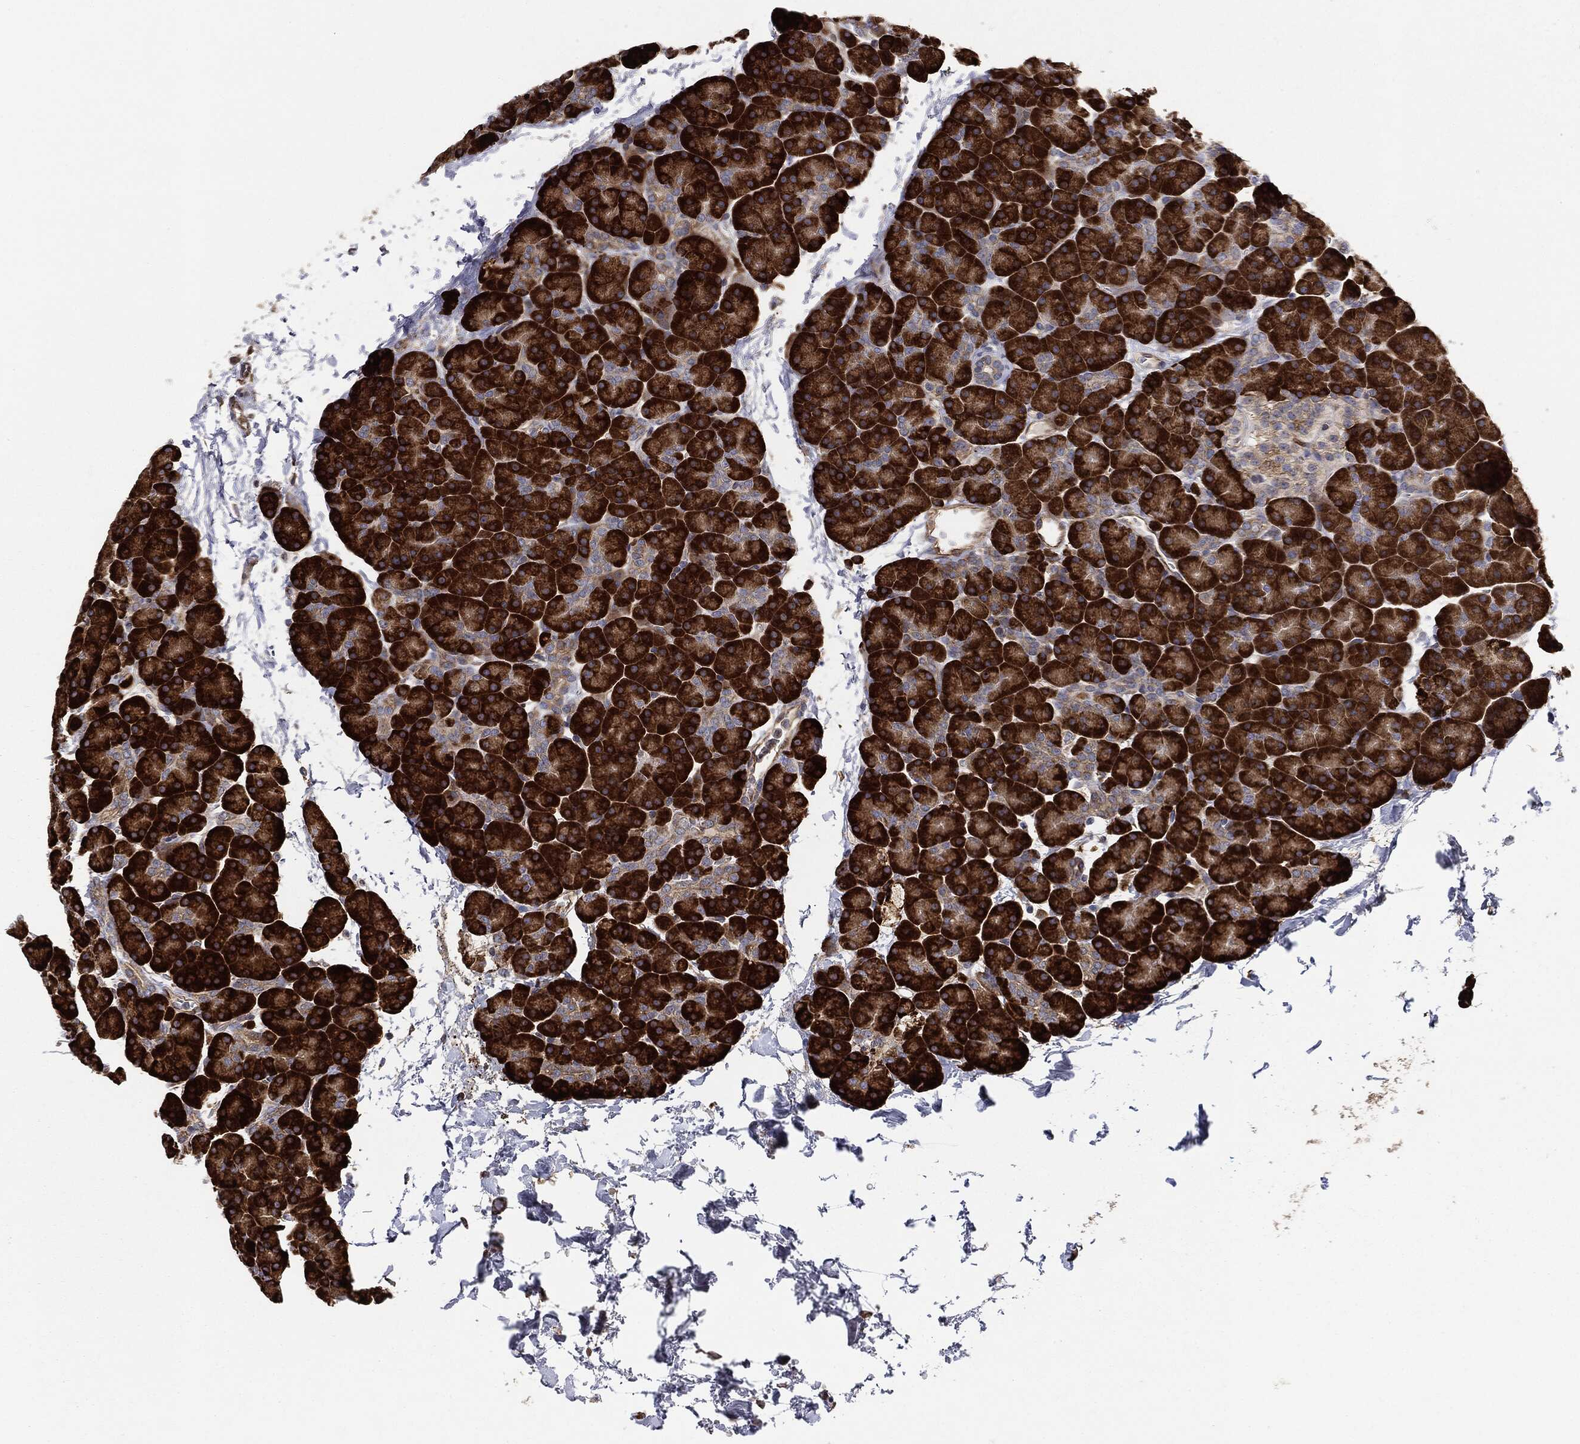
{"staining": {"intensity": "strong", "quantity": ">75%", "location": "cytoplasmic/membranous"}, "tissue": "pancreas", "cell_type": "Exocrine glandular cells", "image_type": "normal", "snomed": [{"axis": "morphology", "description": "Normal tissue, NOS"}, {"axis": "topography", "description": "Pancreas"}], "caption": "High-magnification brightfield microscopy of unremarkable pancreas stained with DAB (3,3'-diaminobenzidine) (brown) and counterstained with hematoxylin (blue). exocrine glandular cells exhibit strong cytoplasmic/membranous positivity is seen in approximately>75% of cells.", "gene": "CYLD", "patient": {"sex": "female", "age": 44}}